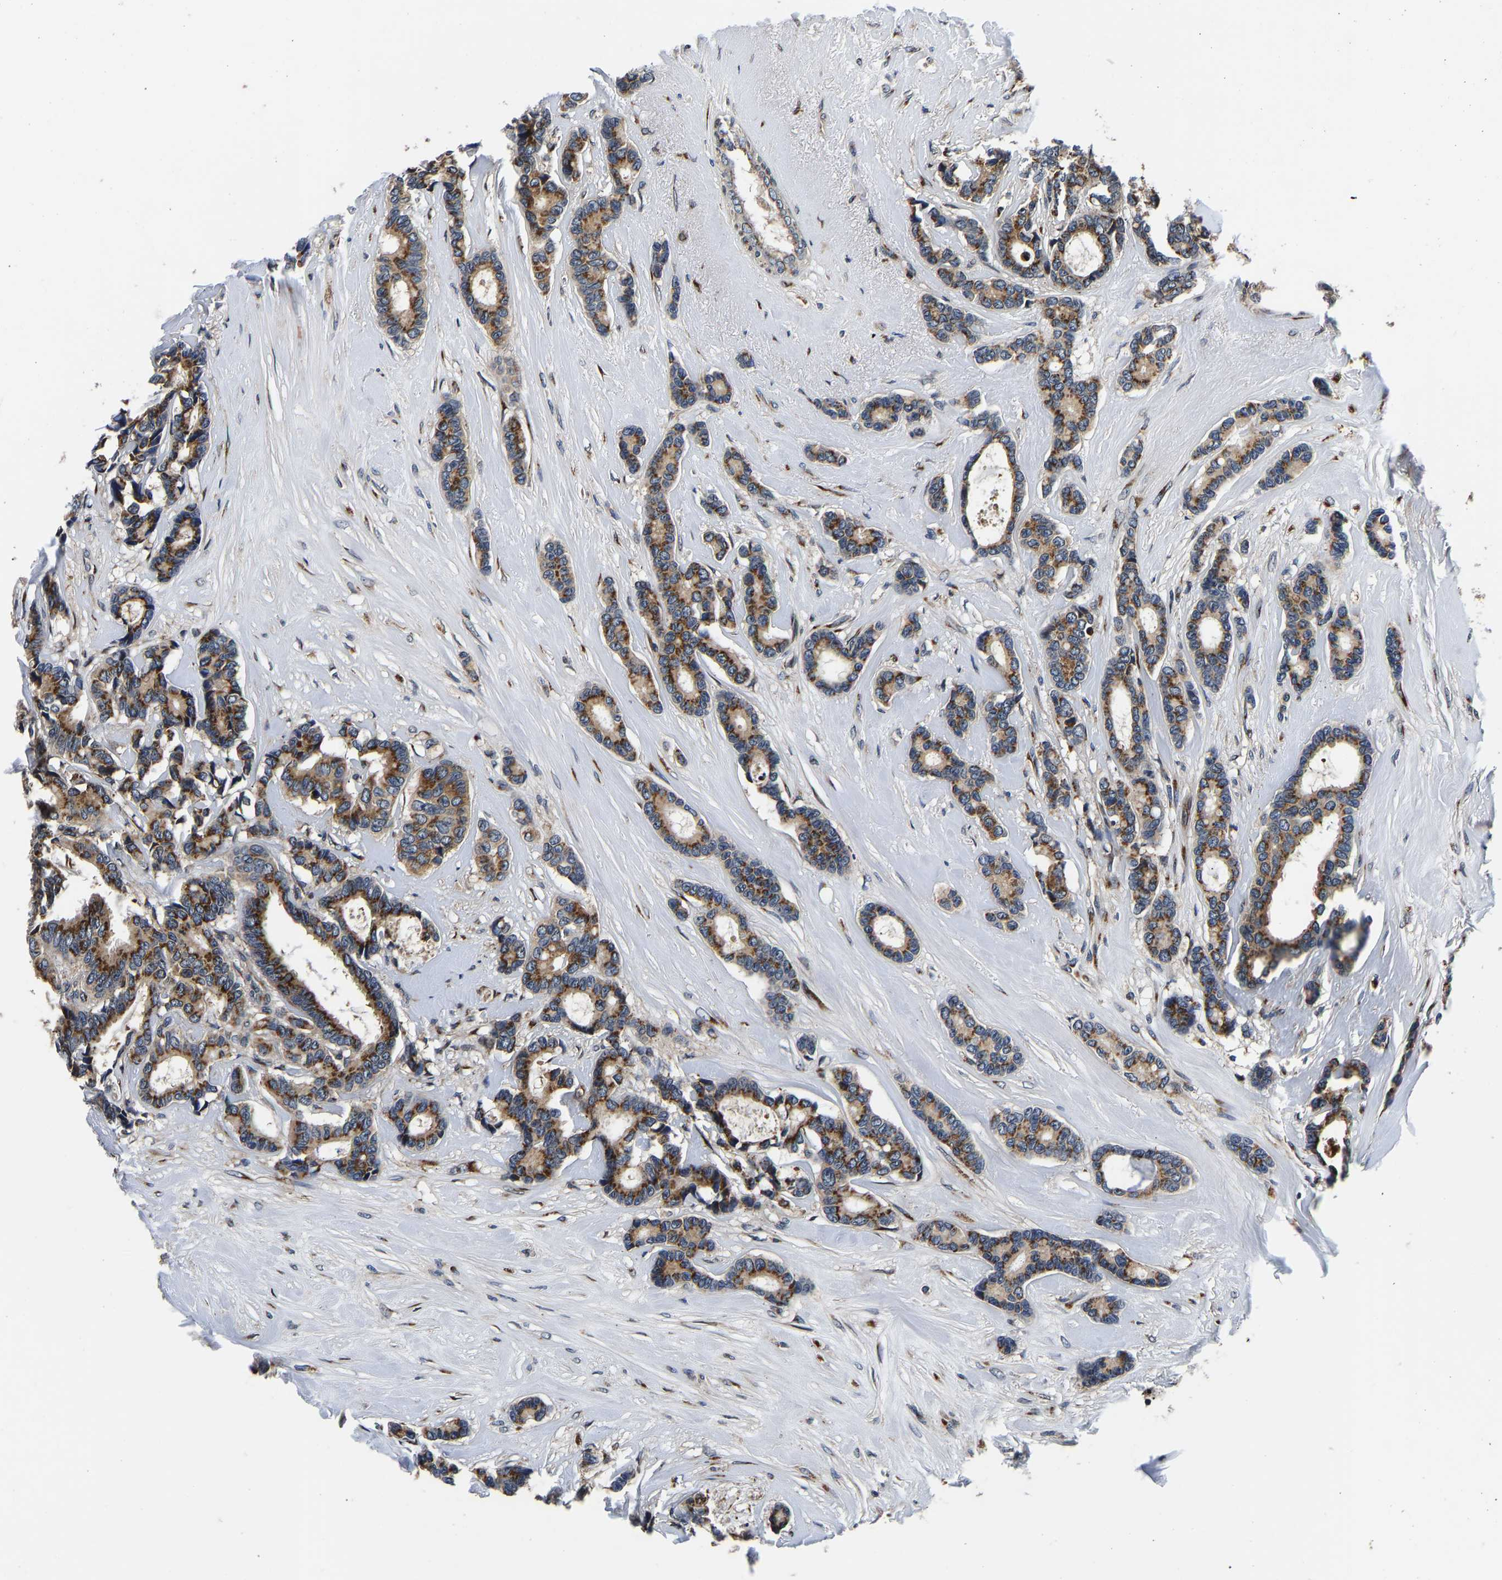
{"staining": {"intensity": "strong", "quantity": ">75%", "location": "cytoplasmic/membranous"}, "tissue": "breast cancer", "cell_type": "Tumor cells", "image_type": "cancer", "snomed": [{"axis": "morphology", "description": "Duct carcinoma"}, {"axis": "topography", "description": "Breast"}], "caption": "Immunohistochemistry (IHC) (DAB) staining of breast cancer demonstrates strong cytoplasmic/membranous protein staining in about >75% of tumor cells. (brown staining indicates protein expression, while blue staining denotes nuclei).", "gene": "RABAC1", "patient": {"sex": "female", "age": 87}}